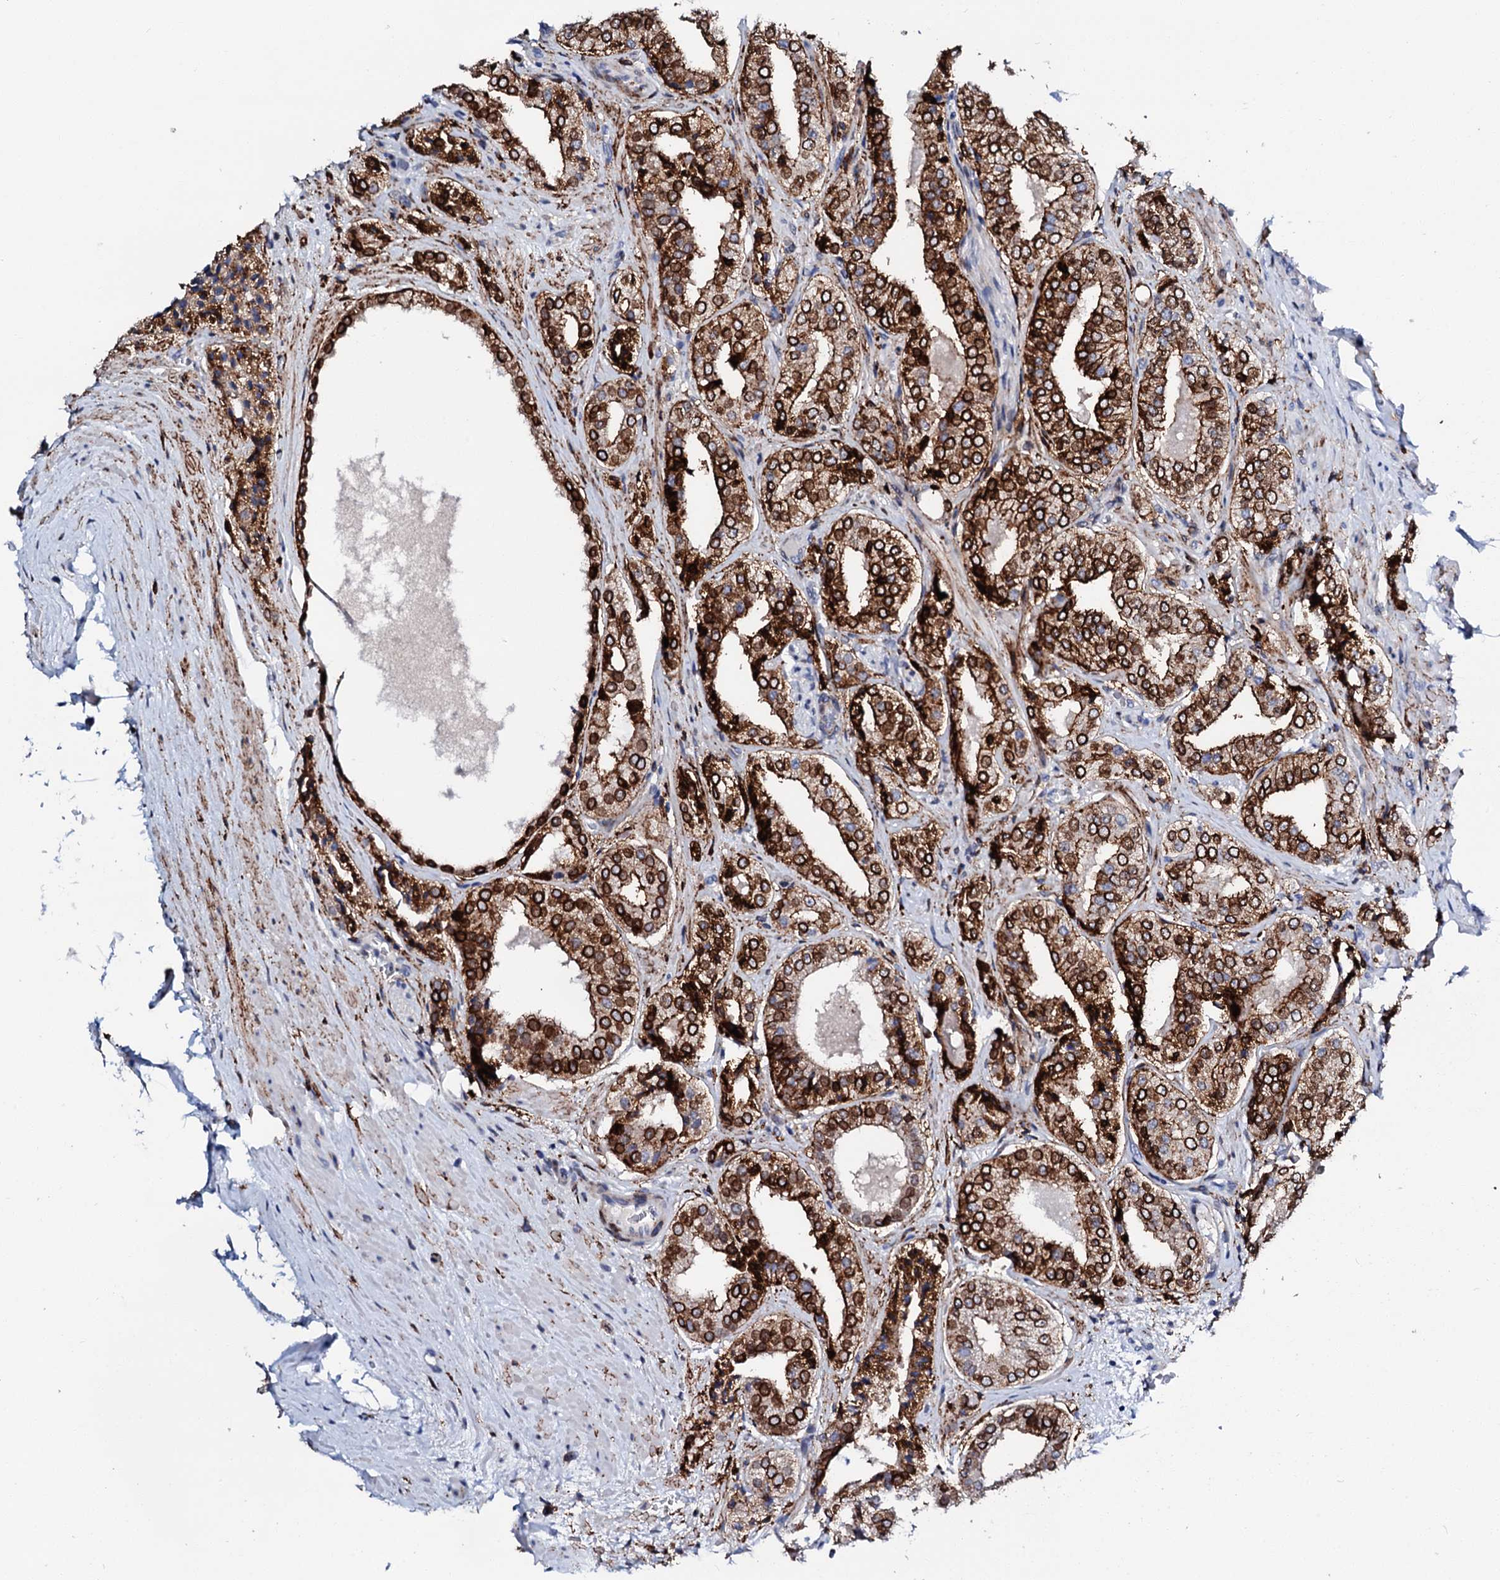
{"staining": {"intensity": "strong", "quantity": ">75%", "location": "cytoplasmic/membranous"}, "tissue": "prostate cancer", "cell_type": "Tumor cells", "image_type": "cancer", "snomed": [{"axis": "morphology", "description": "Adenocarcinoma, High grade"}, {"axis": "topography", "description": "Prostate"}], "caption": "A histopathology image showing strong cytoplasmic/membranous expression in approximately >75% of tumor cells in prostate cancer, as visualized by brown immunohistochemical staining.", "gene": "MED13L", "patient": {"sex": "male", "age": 71}}